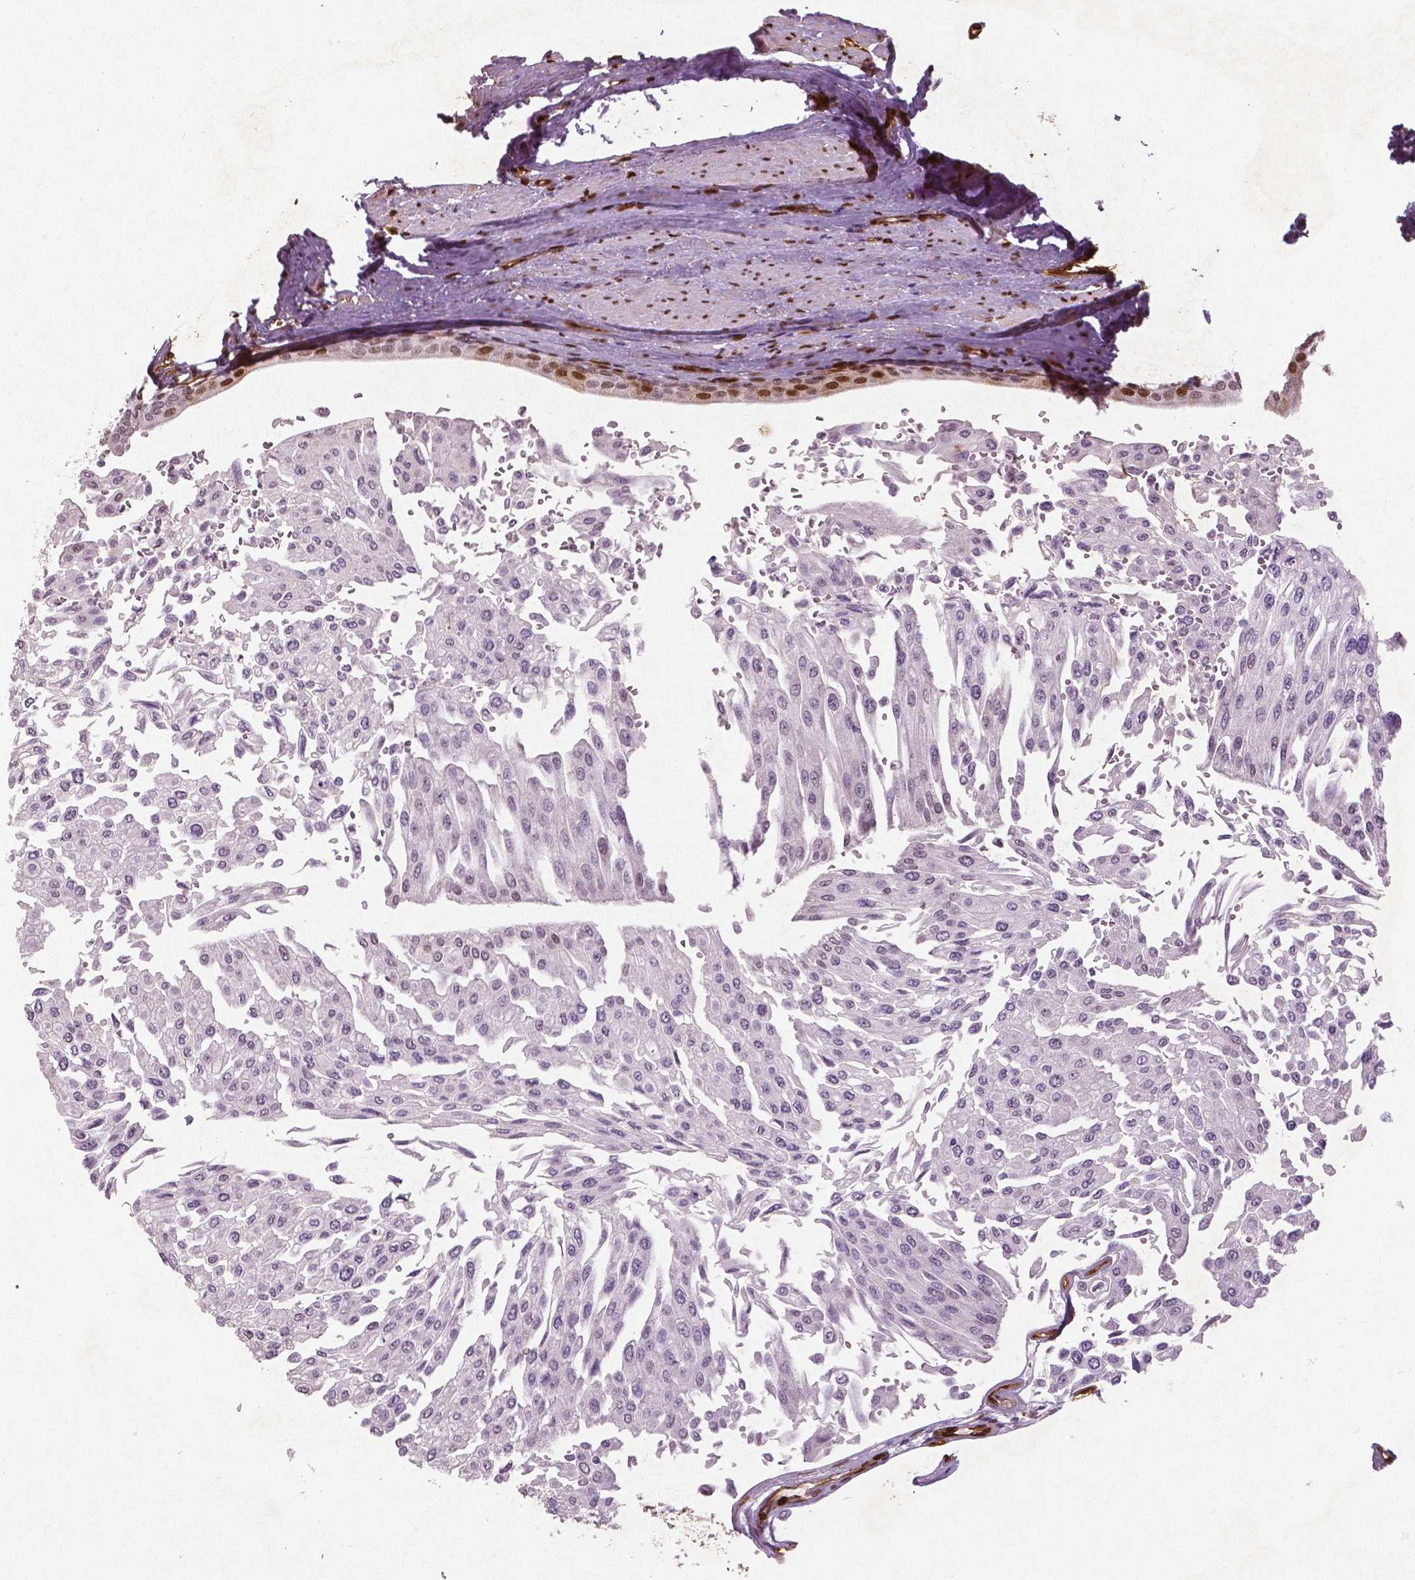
{"staining": {"intensity": "negative", "quantity": "none", "location": "none"}, "tissue": "urothelial cancer", "cell_type": "Tumor cells", "image_type": "cancer", "snomed": [{"axis": "morphology", "description": "Urothelial carcinoma, NOS"}, {"axis": "topography", "description": "Urinary bladder"}], "caption": "An immunohistochemistry photomicrograph of transitional cell carcinoma is shown. There is no staining in tumor cells of transitional cell carcinoma.", "gene": "WWTR1", "patient": {"sex": "male", "age": 67}}